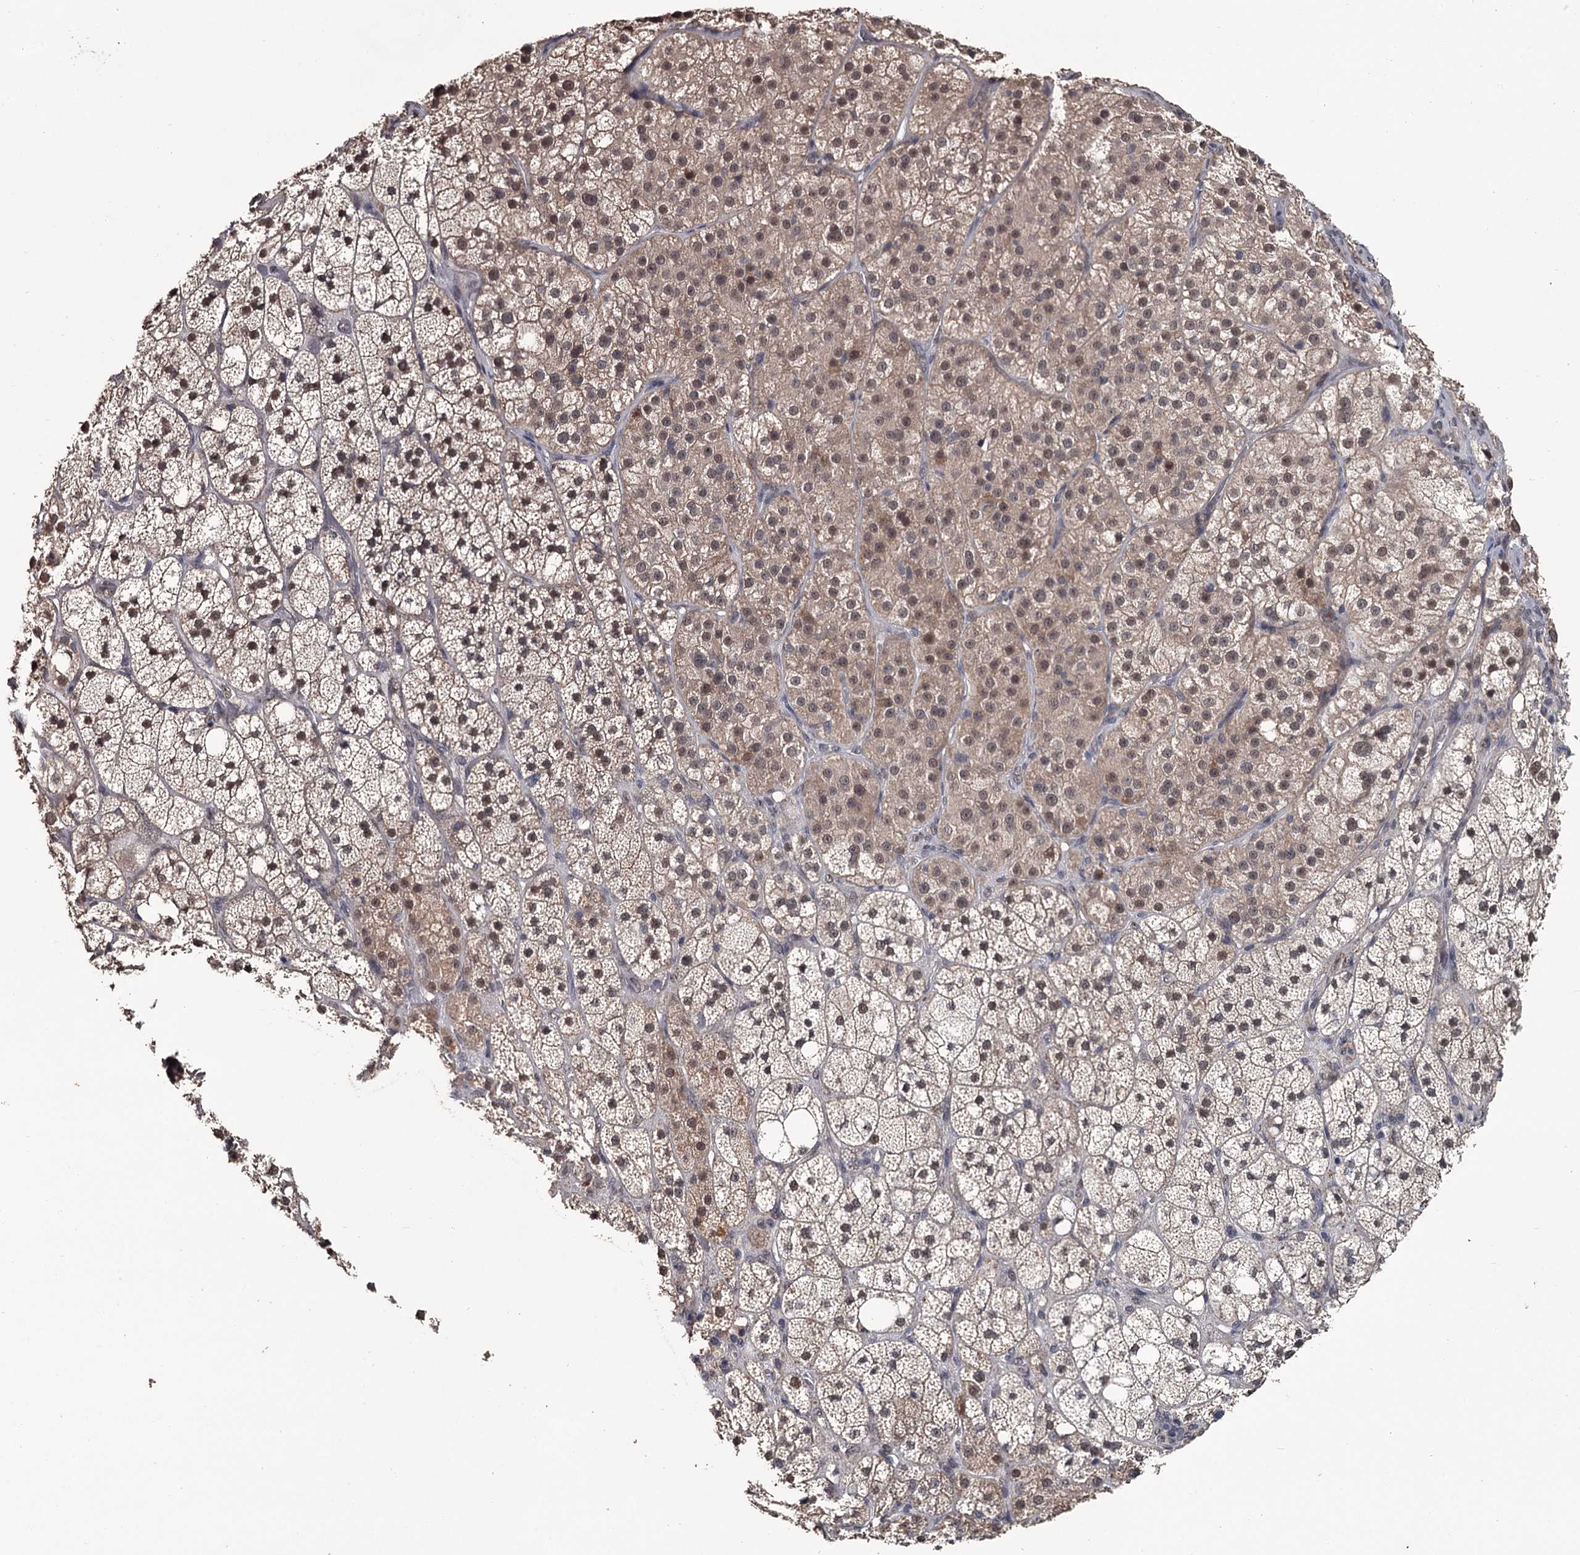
{"staining": {"intensity": "moderate", "quantity": ">75%", "location": "cytoplasmic/membranous,nuclear"}, "tissue": "adrenal gland", "cell_type": "Glandular cells", "image_type": "normal", "snomed": [{"axis": "morphology", "description": "Normal tissue, NOS"}, {"axis": "topography", "description": "Adrenal gland"}], "caption": "An image of human adrenal gland stained for a protein exhibits moderate cytoplasmic/membranous,nuclear brown staining in glandular cells. Immunohistochemistry stains the protein in brown and the nuclei are stained blue.", "gene": "PRPF40B", "patient": {"sex": "male", "age": 61}}